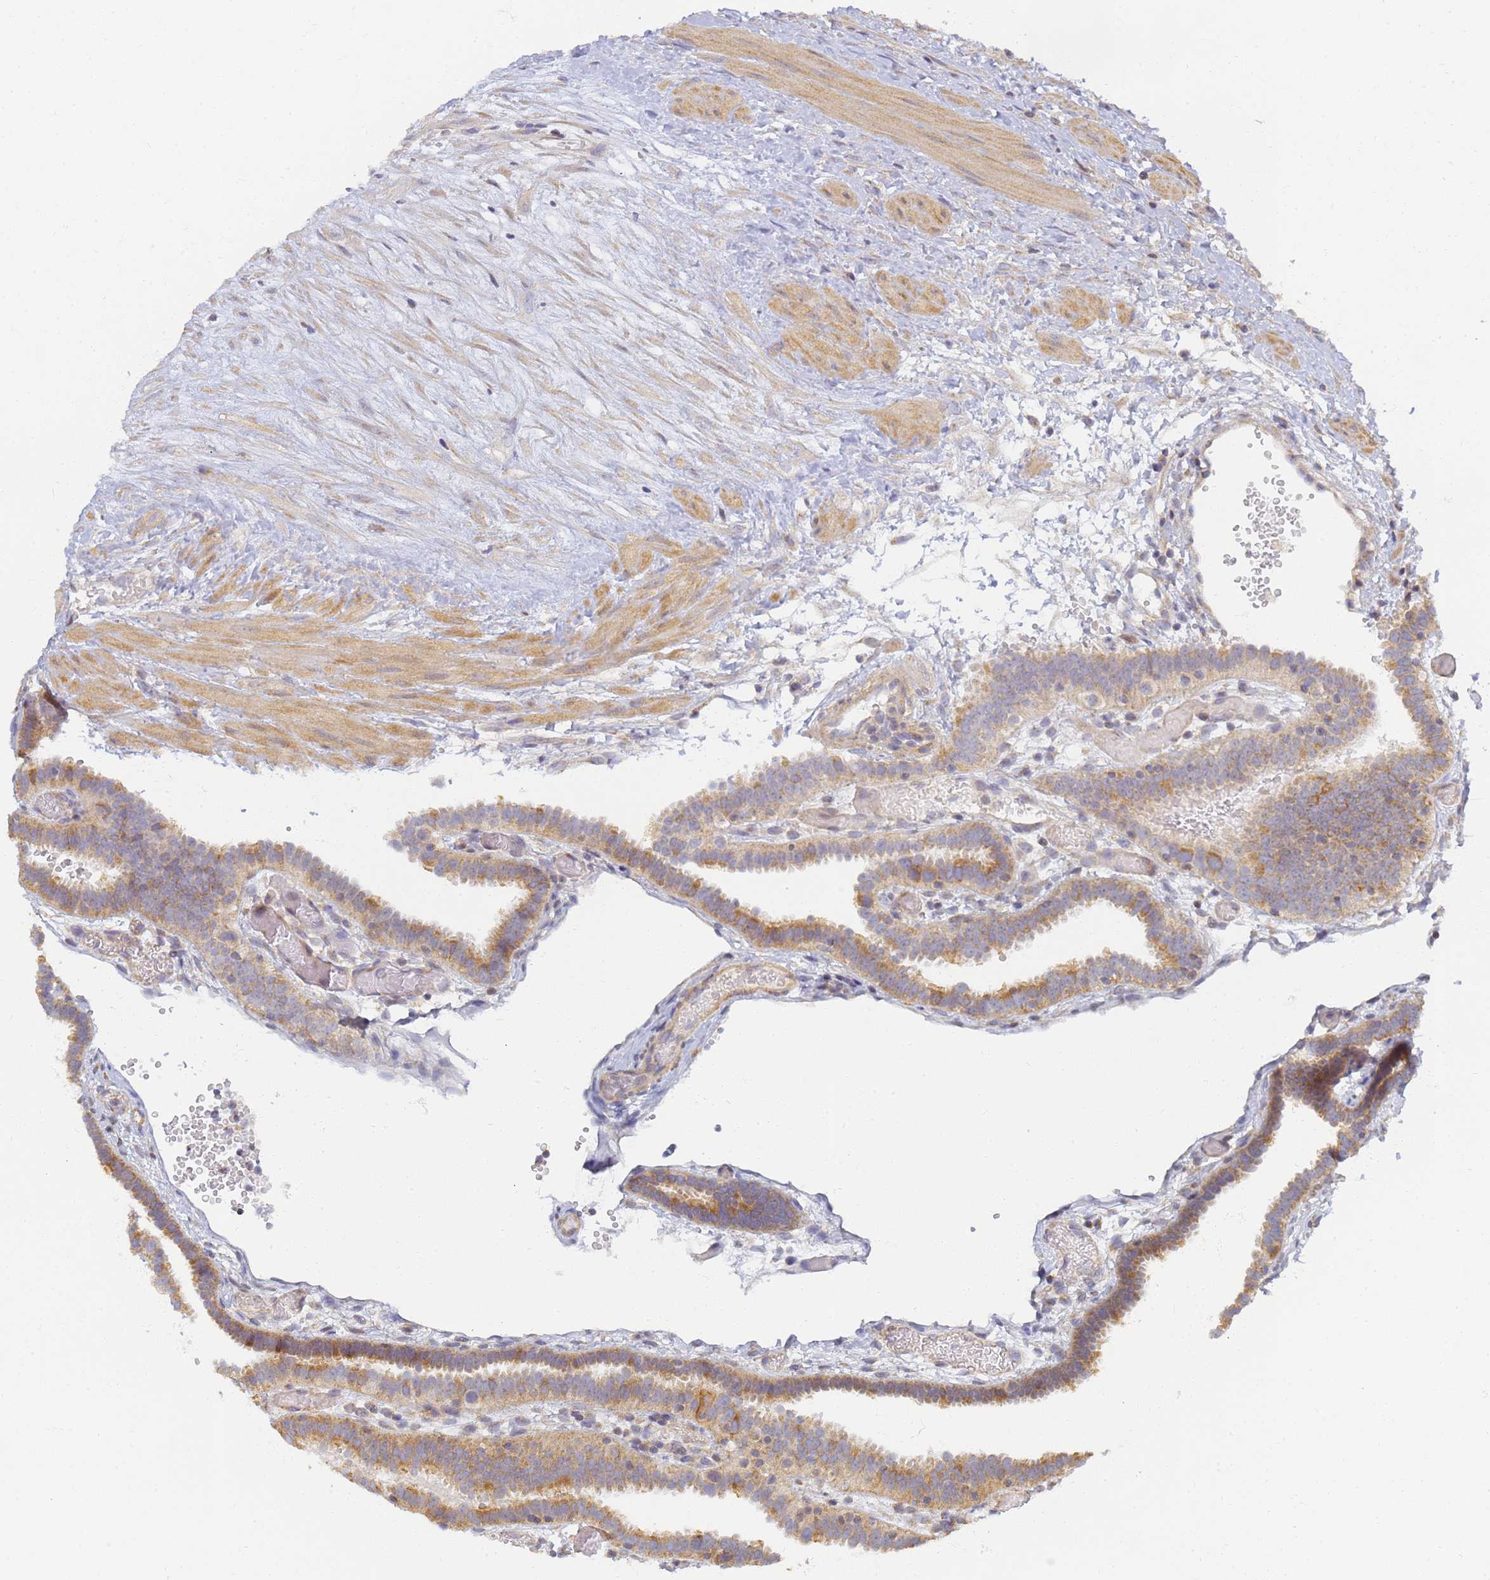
{"staining": {"intensity": "moderate", "quantity": ">75%", "location": "cytoplasmic/membranous"}, "tissue": "fallopian tube", "cell_type": "Glandular cells", "image_type": "normal", "snomed": [{"axis": "morphology", "description": "Normal tissue, NOS"}, {"axis": "topography", "description": "Fallopian tube"}], "caption": "Immunohistochemical staining of unremarkable fallopian tube displays >75% levels of moderate cytoplasmic/membranous protein positivity in approximately >75% of glandular cells.", "gene": "UTP23", "patient": {"sex": "female", "age": 37}}